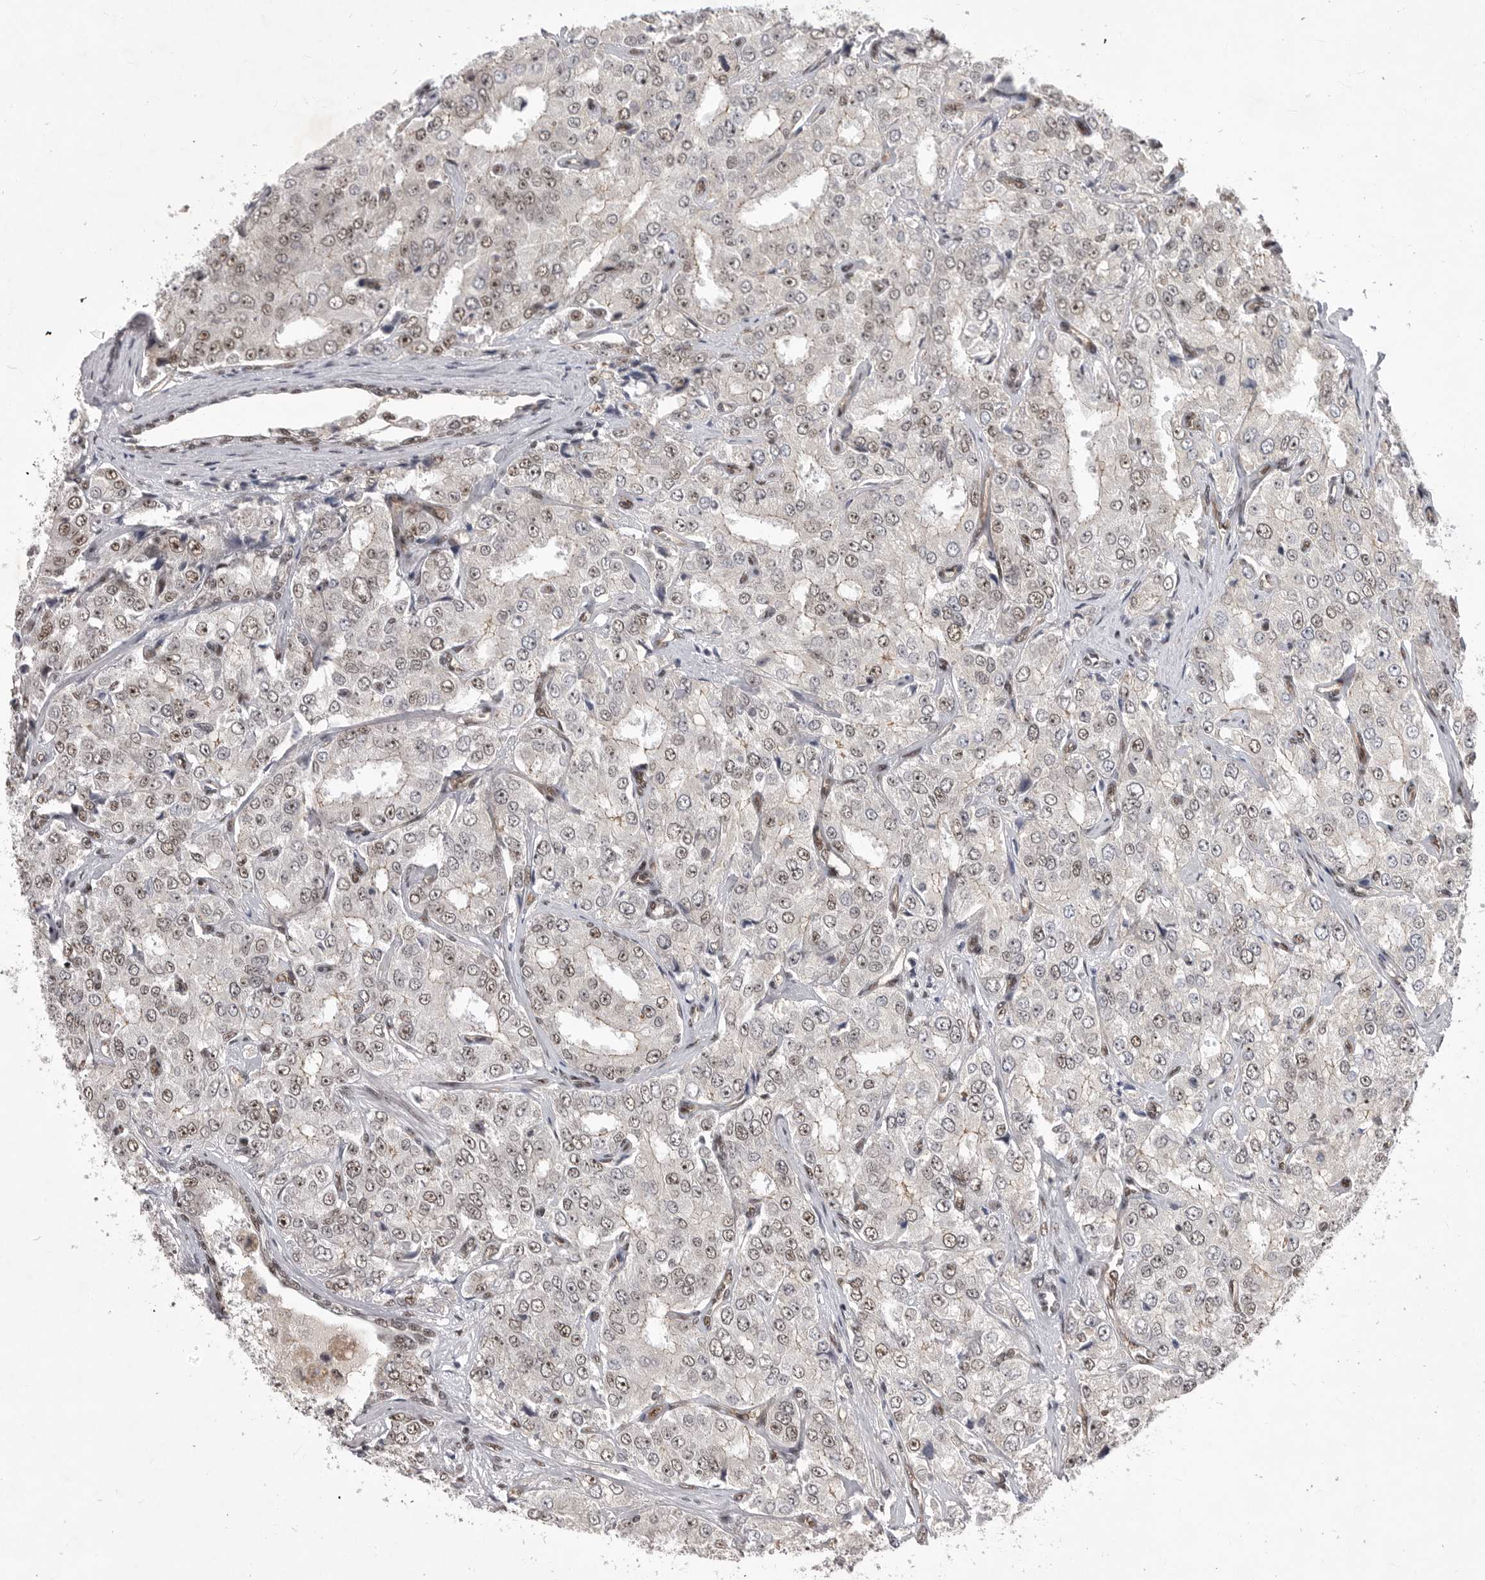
{"staining": {"intensity": "moderate", "quantity": "25%-75%", "location": "nuclear"}, "tissue": "prostate cancer", "cell_type": "Tumor cells", "image_type": "cancer", "snomed": [{"axis": "morphology", "description": "Adenocarcinoma, High grade"}, {"axis": "topography", "description": "Prostate"}], "caption": "About 25%-75% of tumor cells in human prostate cancer reveal moderate nuclear protein positivity as visualized by brown immunohistochemical staining.", "gene": "PPP1R8", "patient": {"sex": "male", "age": 58}}